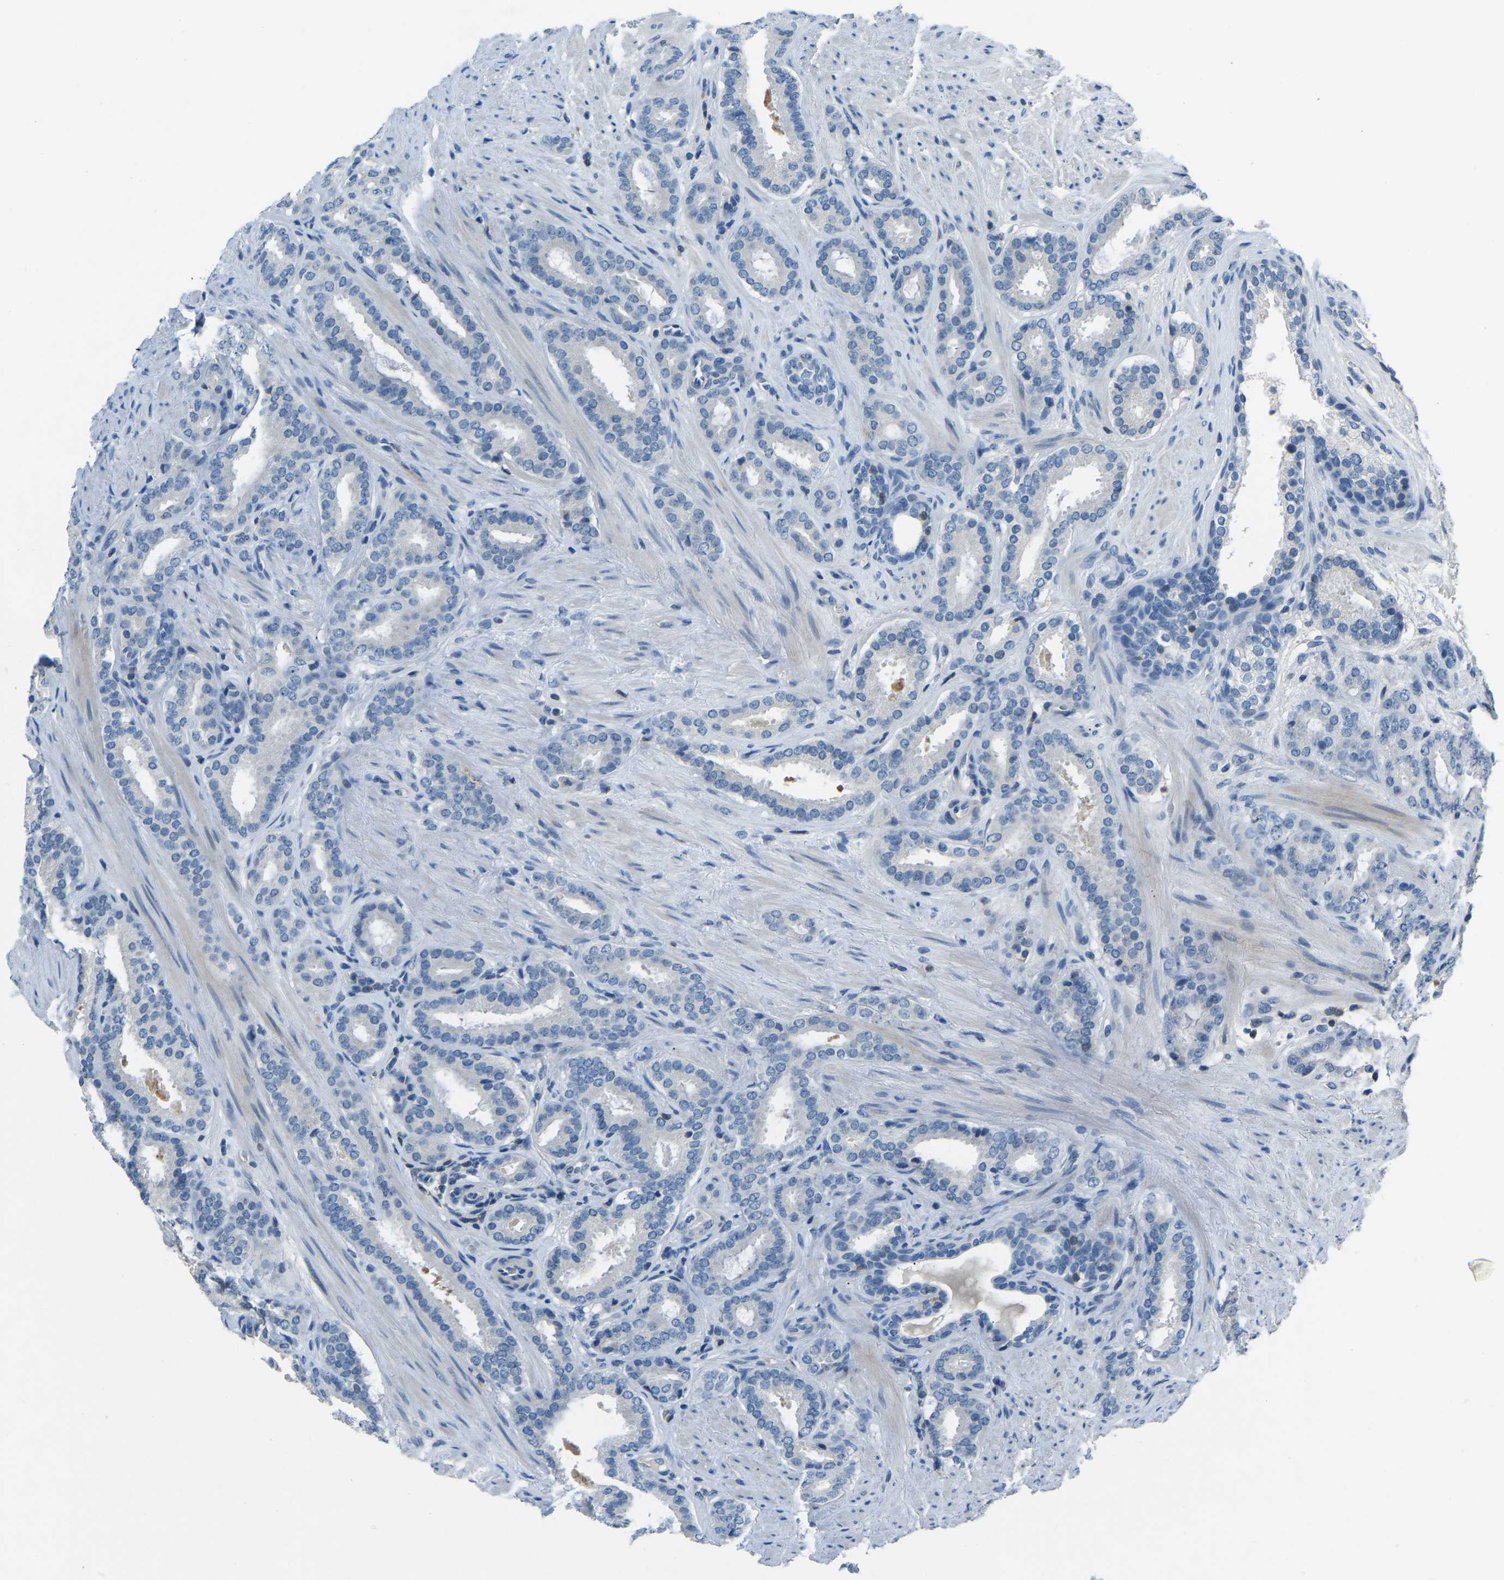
{"staining": {"intensity": "negative", "quantity": "none", "location": "none"}, "tissue": "prostate cancer", "cell_type": "Tumor cells", "image_type": "cancer", "snomed": [{"axis": "morphology", "description": "Adenocarcinoma, Low grade"}, {"axis": "topography", "description": "Prostate"}], "caption": "Prostate low-grade adenocarcinoma was stained to show a protein in brown. There is no significant expression in tumor cells. (Stains: DAB (3,3'-diaminobenzidine) IHC with hematoxylin counter stain, Microscopy: brightfield microscopy at high magnification).", "gene": "XIRP1", "patient": {"sex": "male", "age": 69}}